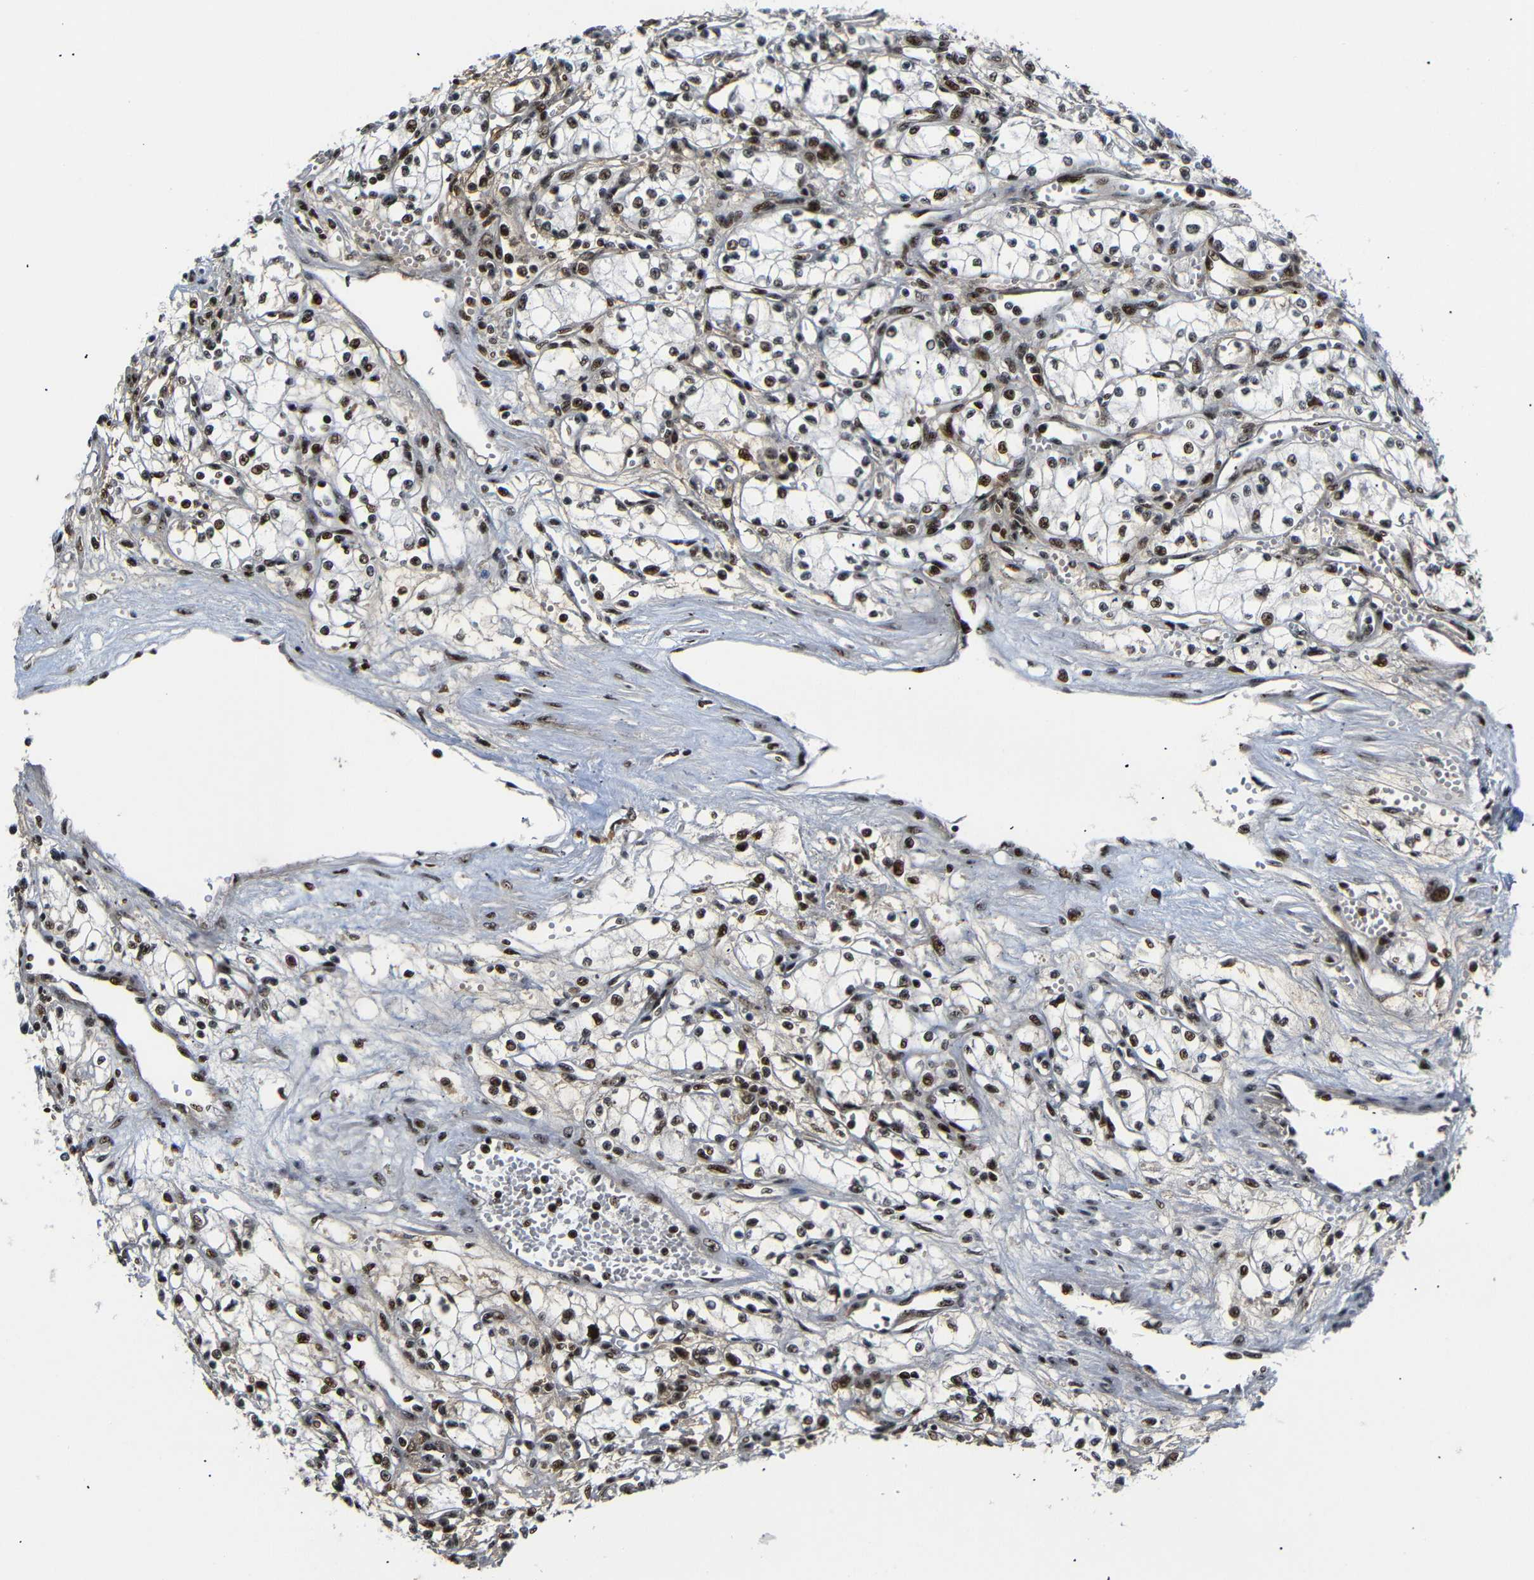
{"staining": {"intensity": "strong", "quantity": "25%-75%", "location": "nuclear"}, "tissue": "renal cancer", "cell_type": "Tumor cells", "image_type": "cancer", "snomed": [{"axis": "morphology", "description": "Normal tissue, NOS"}, {"axis": "morphology", "description": "Adenocarcinoma, NOS"}, {"axis": "topography", "description": "Kidney"}], "caption": "A photomicrograph of human renal cancer (adenocarcinoma) stained for a protein reveals strong nuclear brown staining in tumor cells.", "gene": "SETDB2", "patient": {"sex": "male", "age": 59}}